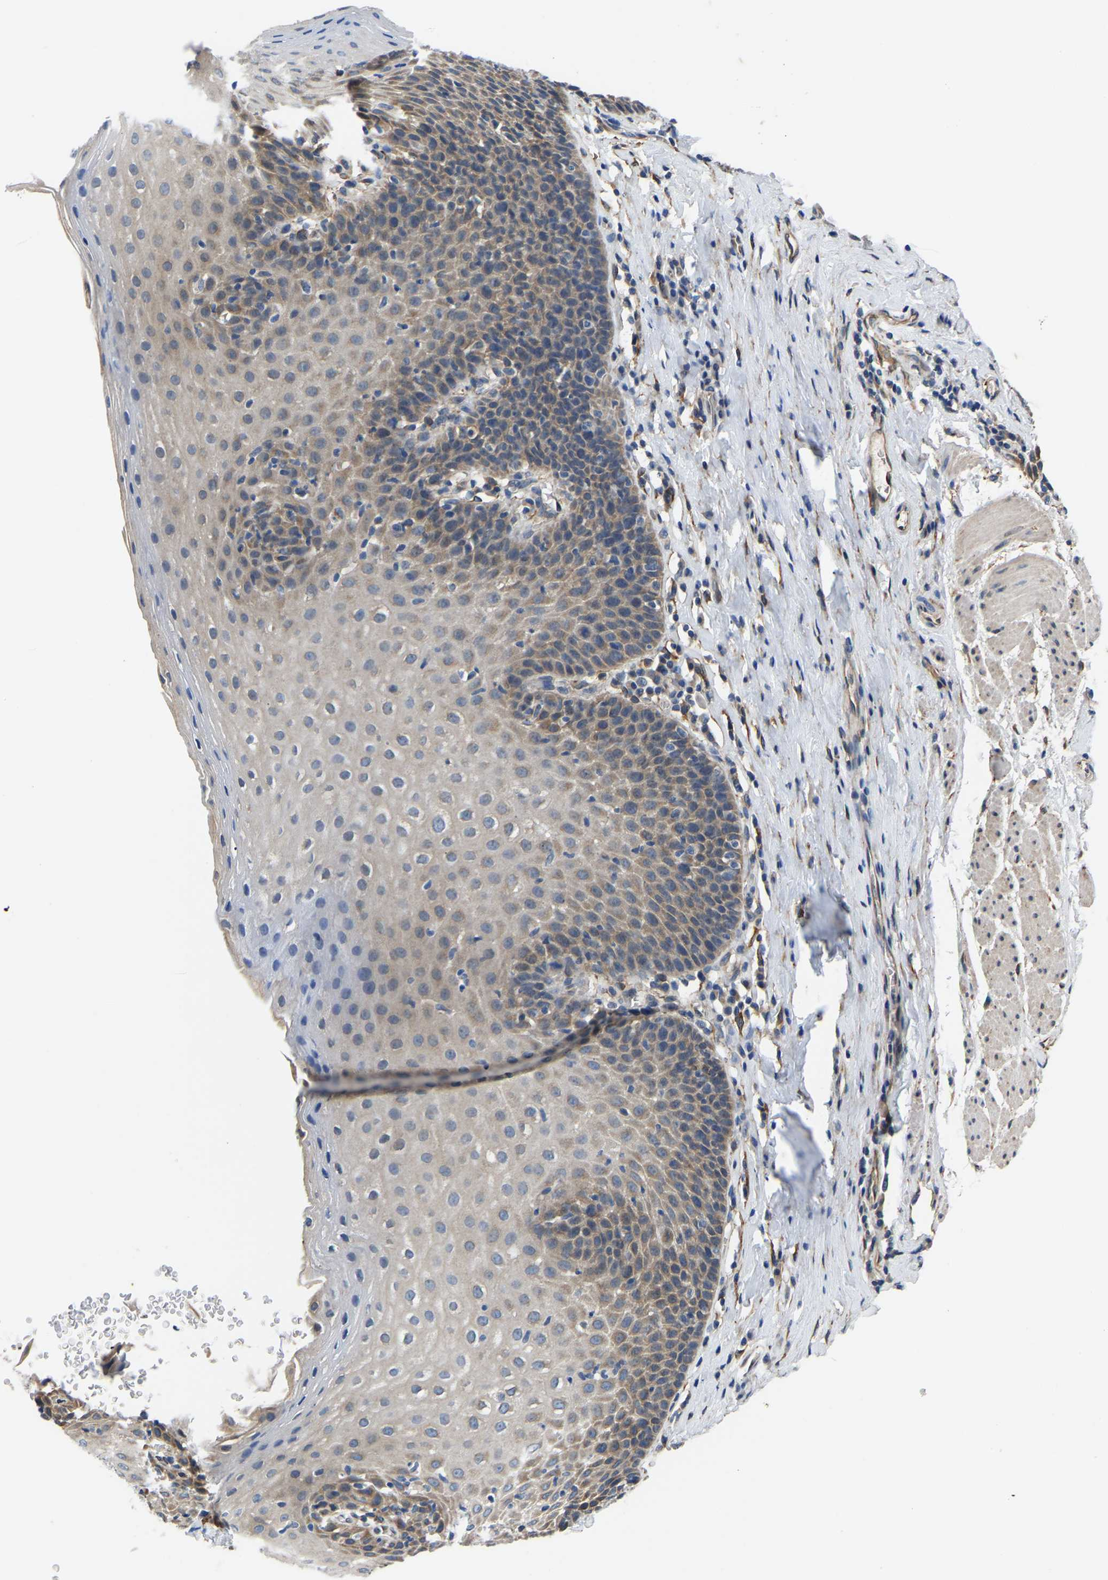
{"staining": {"intensity": "moderate", "quantity": "25%-75%", "location": "cytoplasmic/membranous"}, "tissue": "esophagus", "cell_type": "Squamous epithelial cells", "image_type": "normal", "snomed": [{"axis": "morphology", "description": "Normal tissue, NOS"}, {"axis": "topography", "description": "Esophagus"}], "caption": "DAB immunohistochemical staining of unremarkable human esophagus displays moderate cytoplasmic/membranous protein staining in about 25%-75% of squamous epithelial cells. (IHC, brightfield microscopy, high magnification).", "gene": "ARL6IP5", "patient": {"sex": "female", "age": 61}}